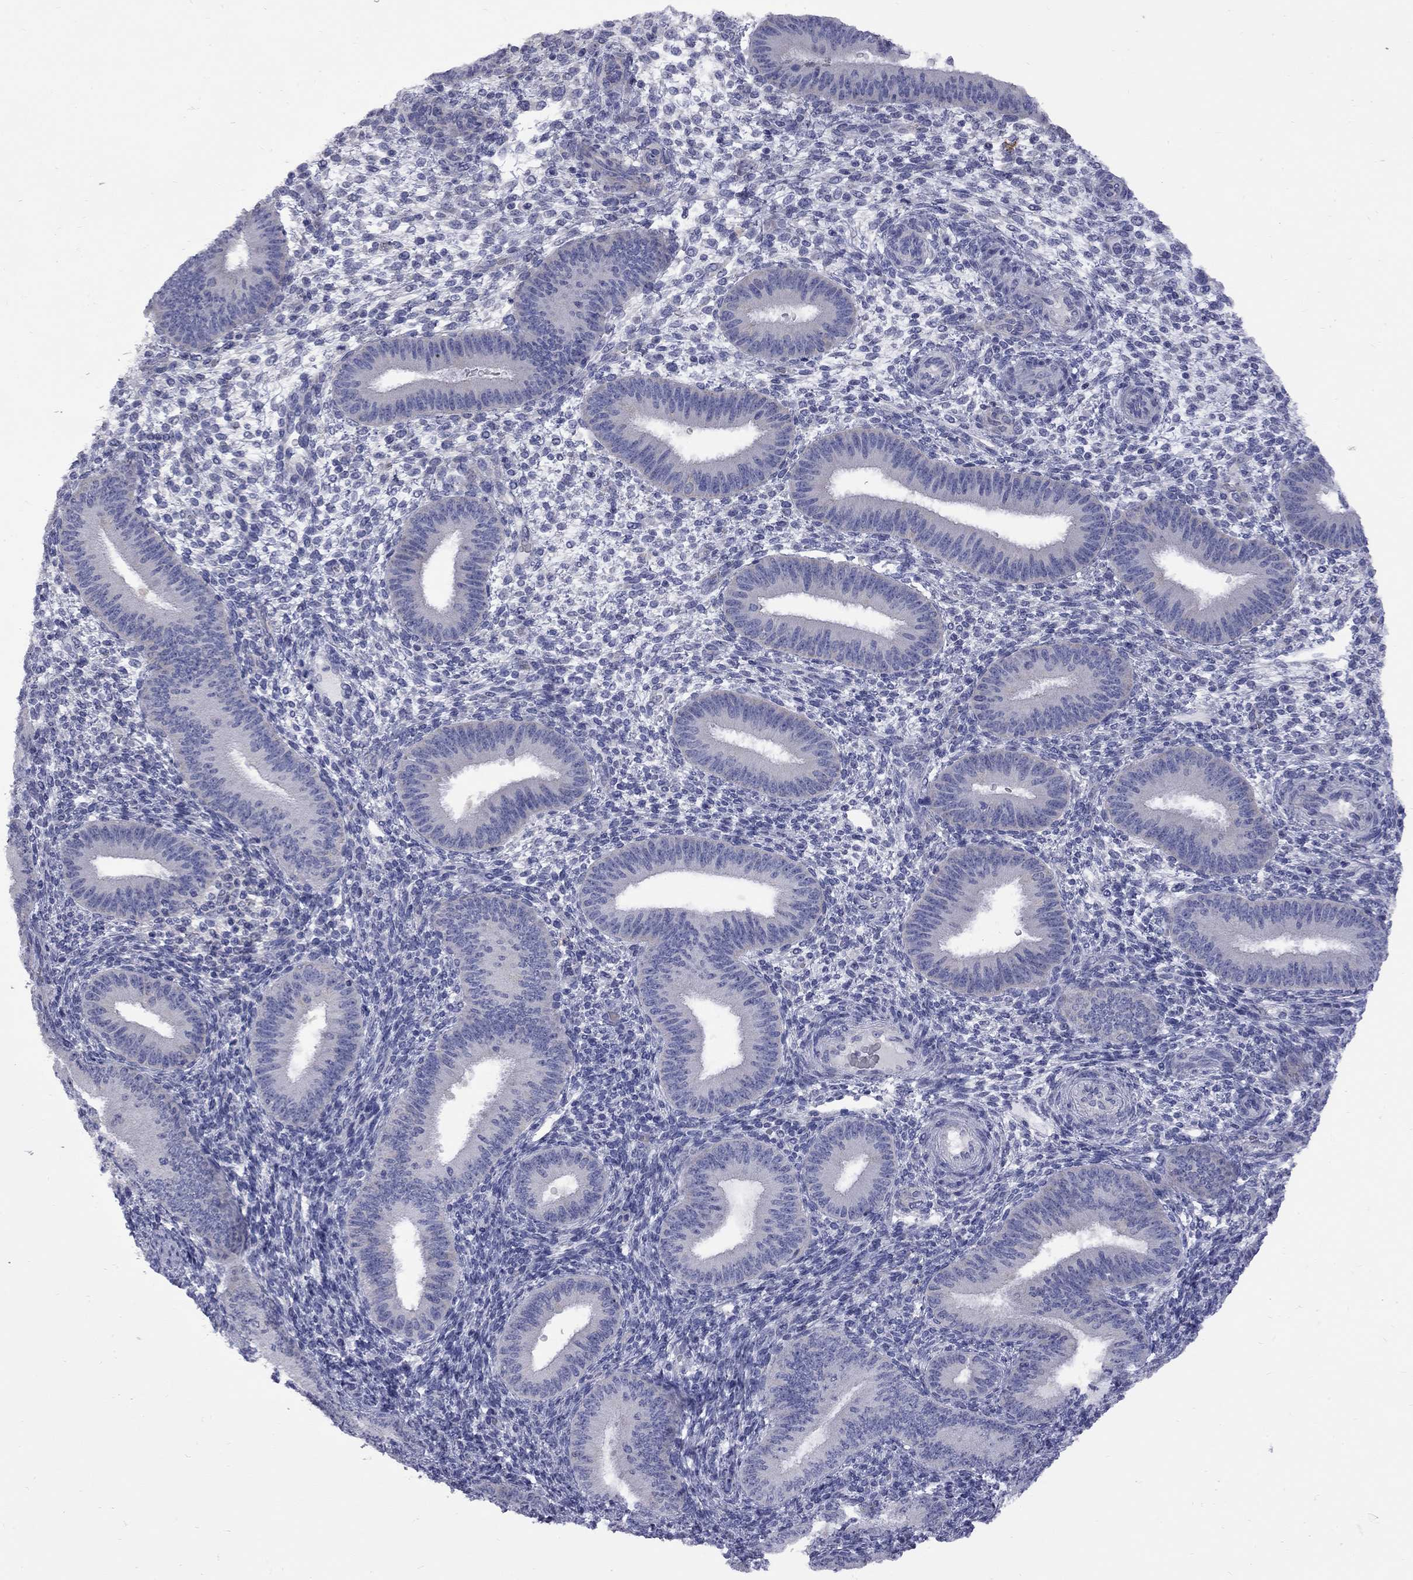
{"staining": {"intensity": "negative", "quantity": "none", "location": "none"}, "tissue": "endometrium", "cell_type": "Cells in endometrial stroma", "image_type": "normal", "snomed": [{"axis": "morphology", "description": "Normal tissue, NOS"}, {"axis": "topography", "description": "Endometrium"}], "caption": "Cells in endometrial stroma show no significant protein expression in normal endometrium. (DAB immunohistochemistry with hematoxylin counter stain).", "gene": "ABCB4", "patient": {"sex": "female", "age": 39}}